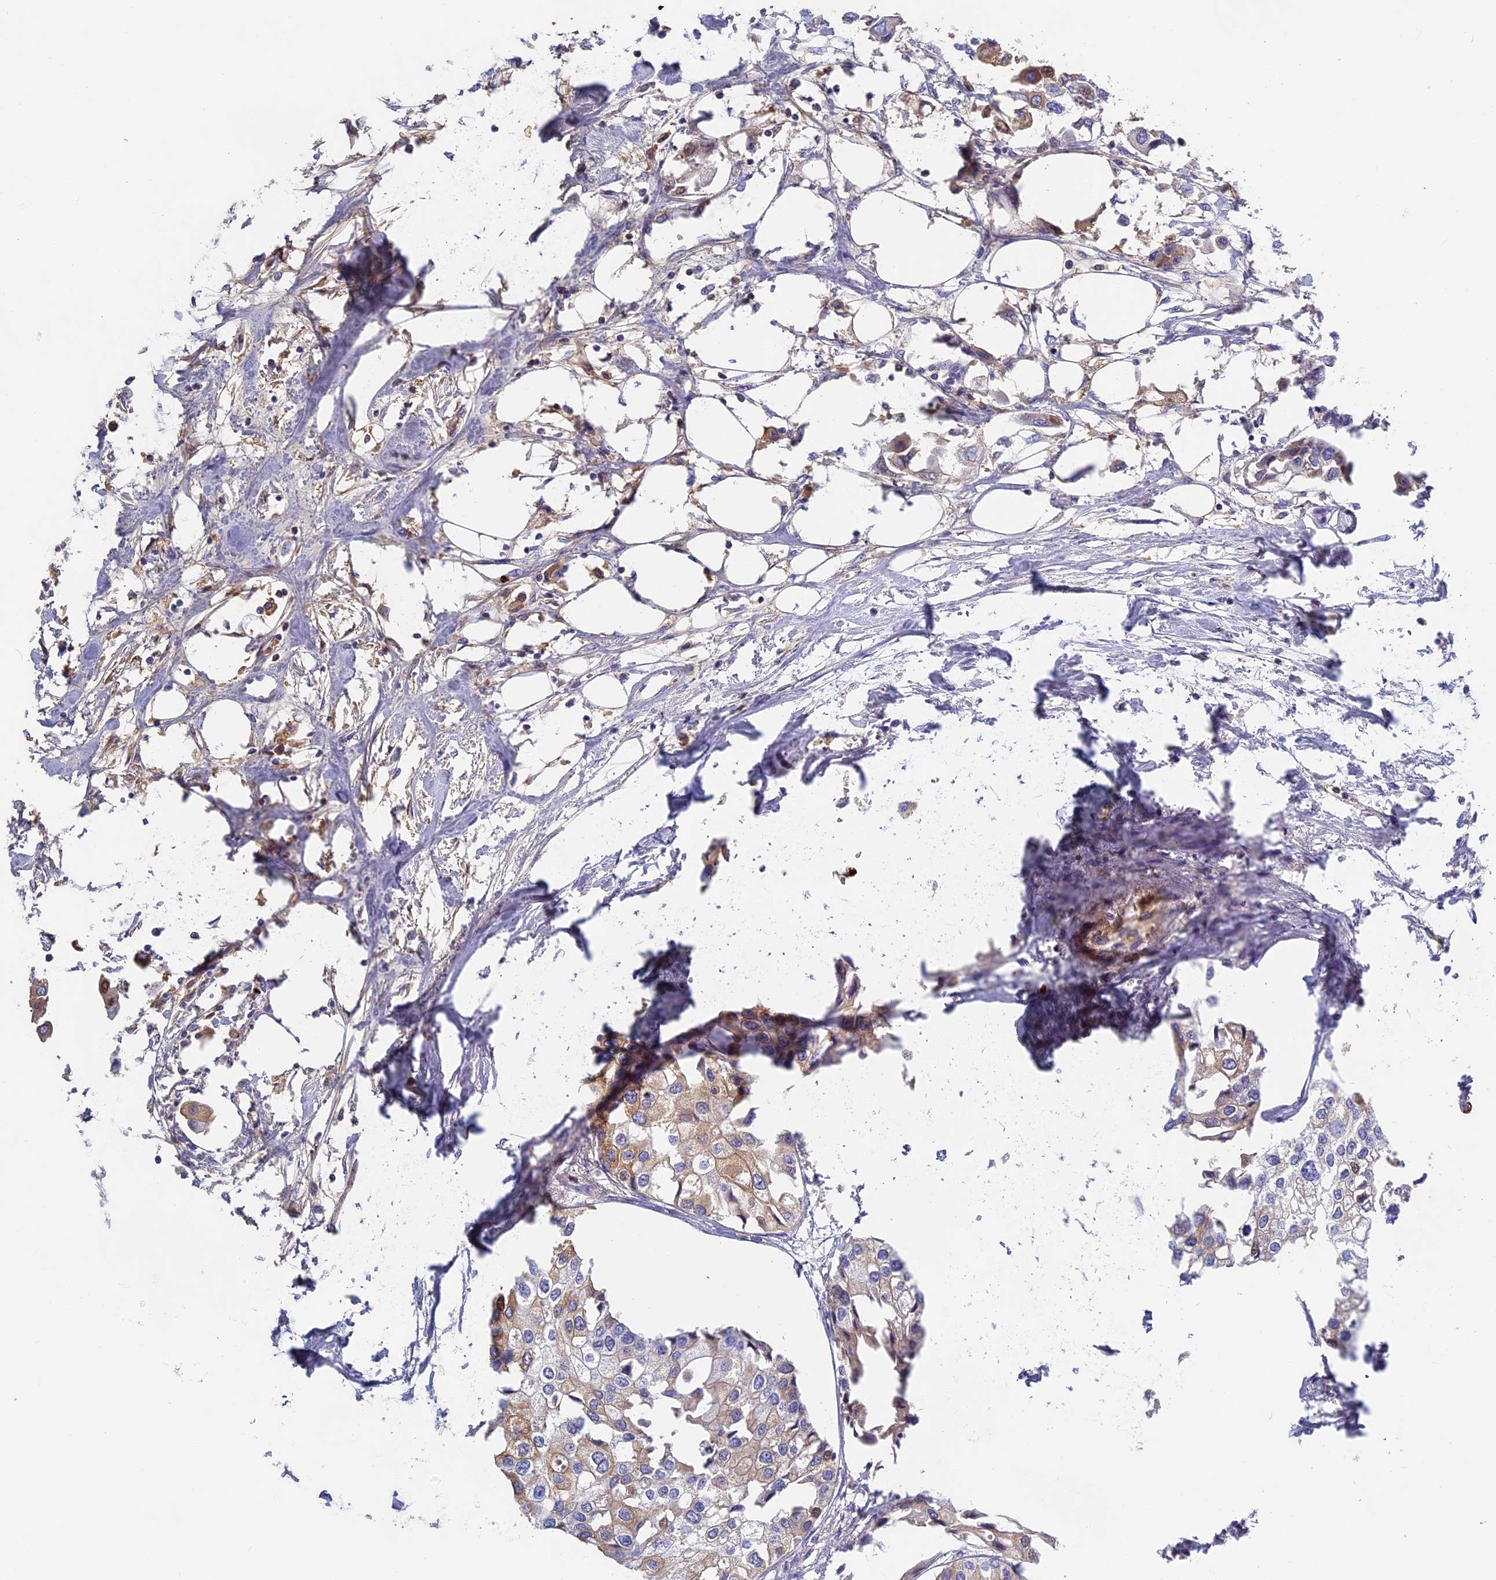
{"staining": {"intensity": "weak", "quantity": "25%-75%", "location": "cytoplasmic/membranous"}, "tissue": "urothelial cancer", "cell_type": "Tumor cells", "image_type": "cancer", "snomed": [{"axis": "morphology", "description": "Urothelial carcinoma, High grade"}, {"axis": "topography", "description": "Urinary bladder"}], "caption": "This is an image of immunohistochemistry (IHC) staining of high-grade urothelial carcinoma, which shows weak staining in the cytoplasmic/membranous of tumor cells.", "gene": "ADGRD1", "patient": {"sex": "male", "age": 64}}